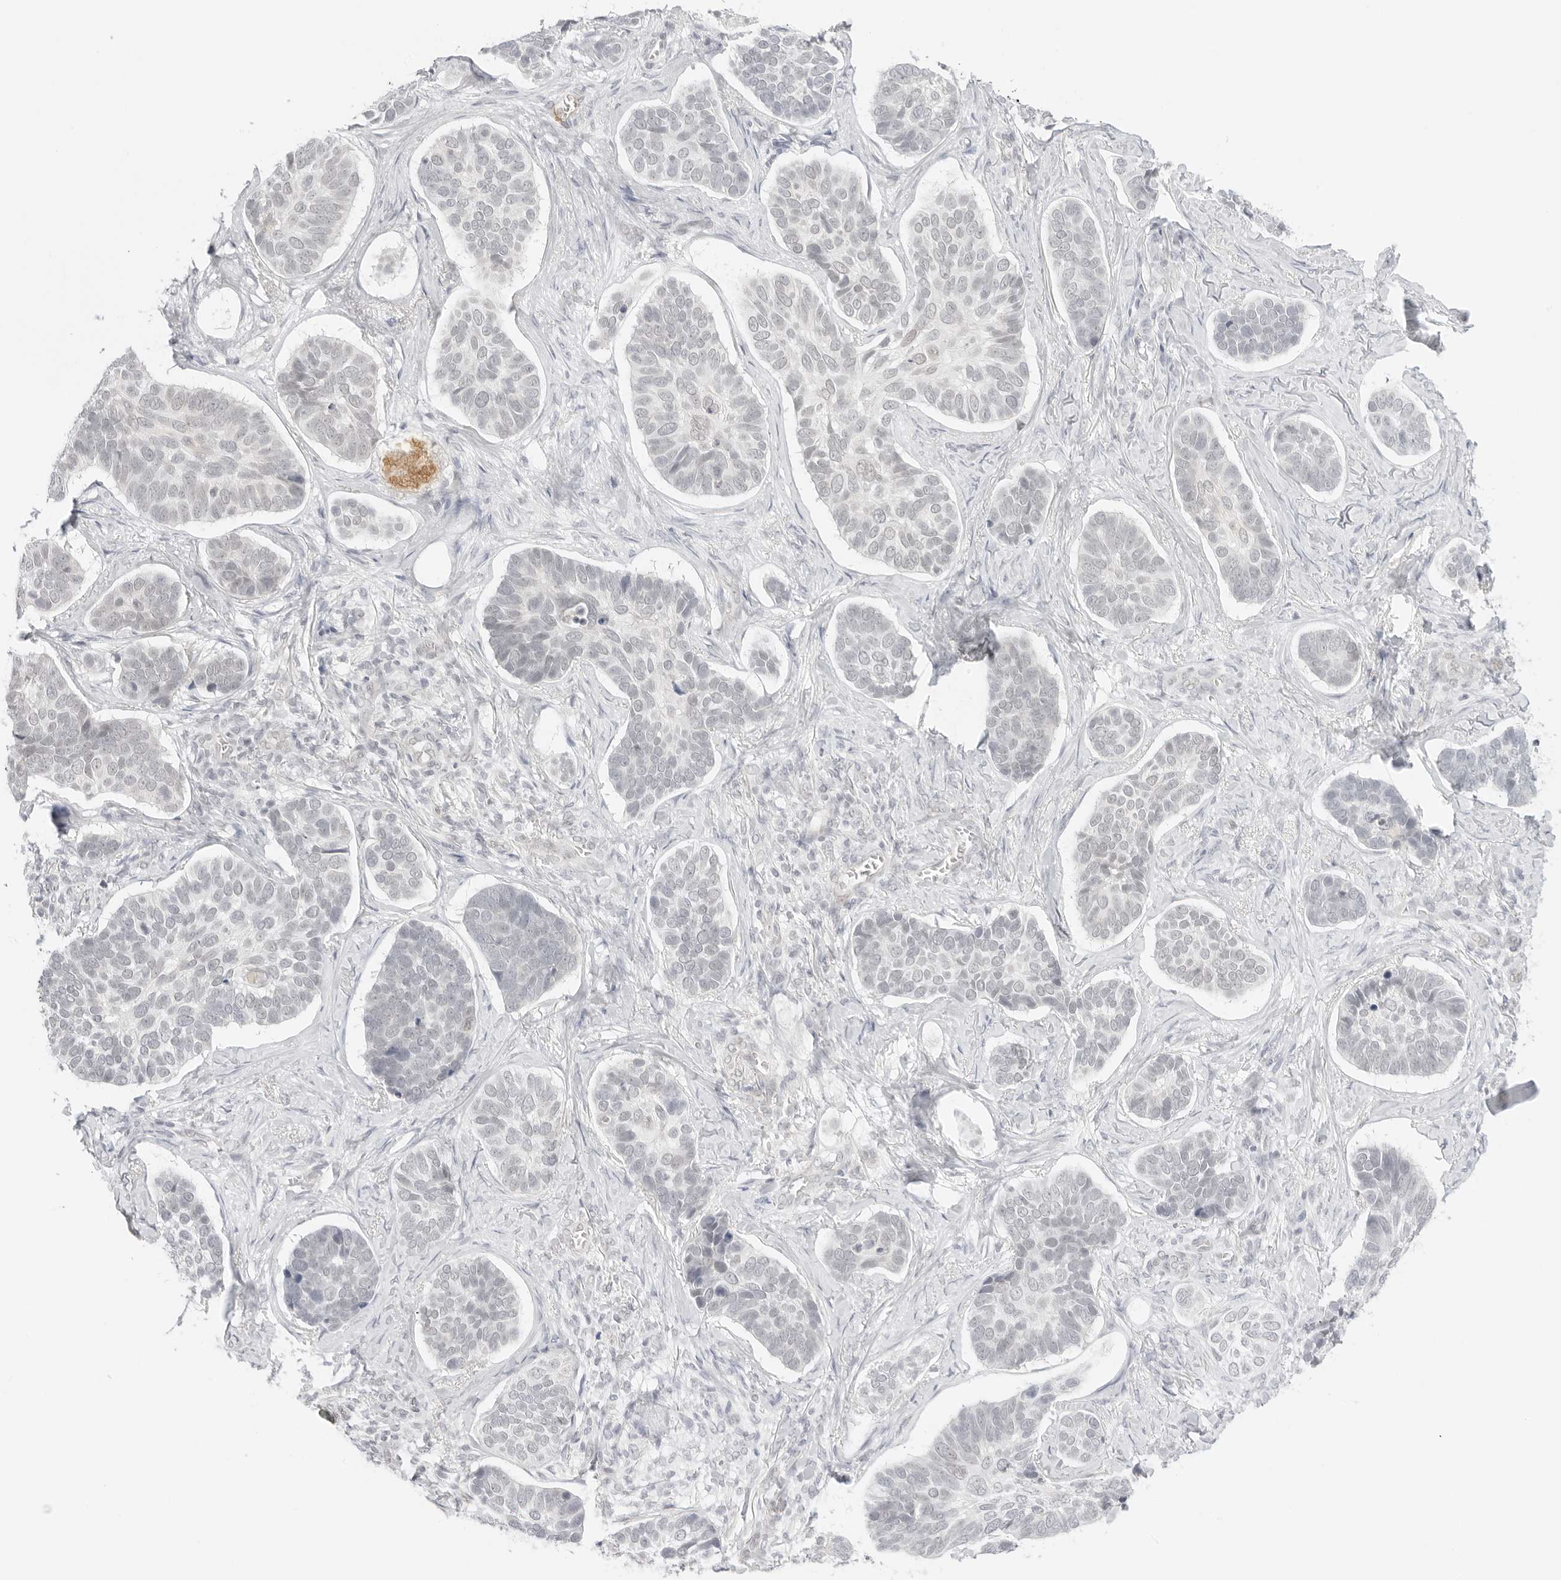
{"staining": {"intensity": "negative", "quantity": "none", "location": "none"}, "tissue": "skin cancer", "cell_type": "Tumor cells", "image_type": "cancer", "snomed": [{"axis": "morphology", "description": "Basal cell carcinoma"}, {"axis": "topography", "description": "Skin"}], "caption": "Immunohistochemistry micrograph of neoplastic tissue: human skin basal cell carcinoma stained with DAB exhibits no significant protein staining in tumor cells. (Brightfield microscopy of DAB immunohistochemistry at high magnification).", "gene": "MED18", "patient": {"sex": "male", "age": 62}}